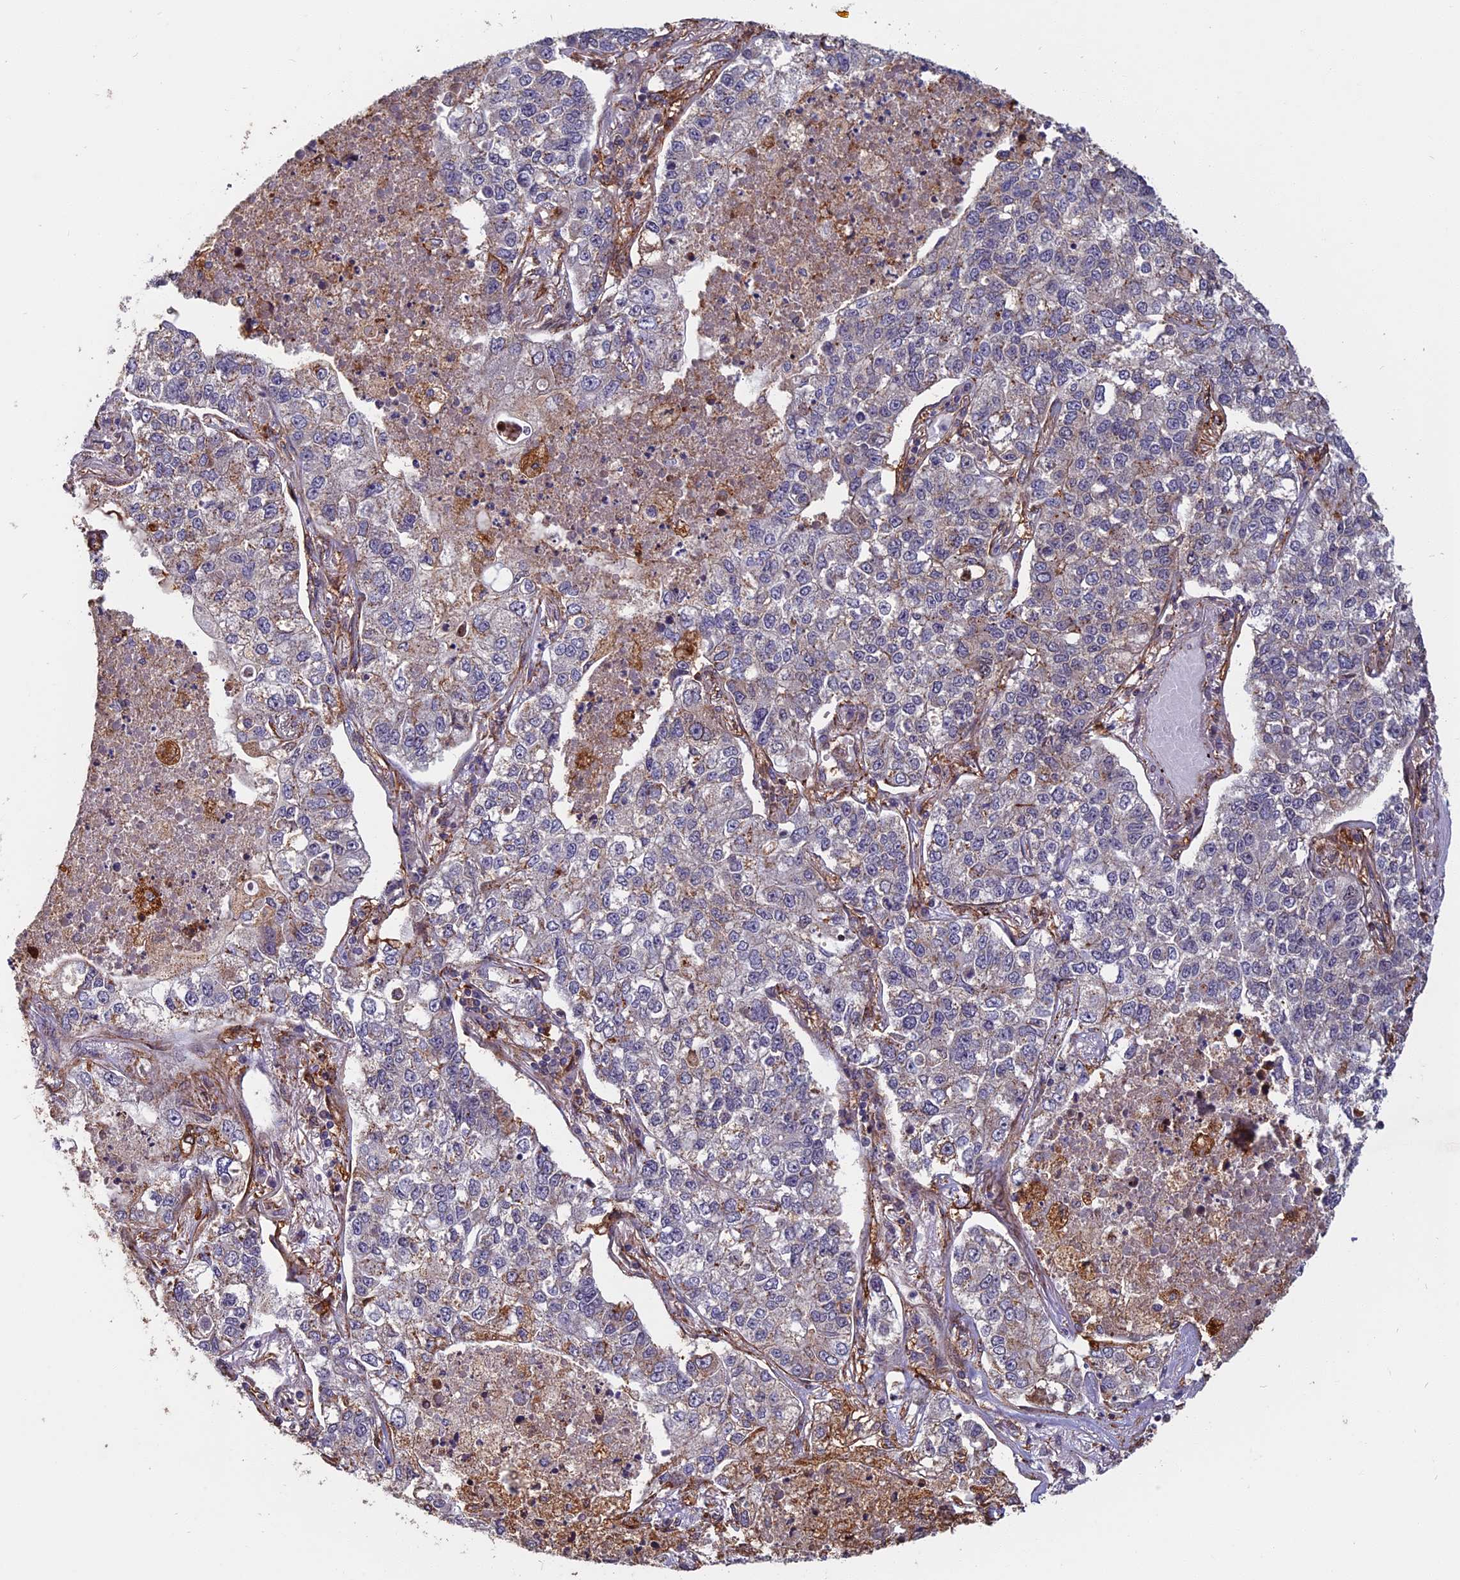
{"staining": {"intensity": "negative", "quantity": "none", "location": "none"}, "tissue": "lung cancer", "cell_type": "Tumor cells", "image_type": "cancer", "snomed": [{"axis": "morphology", "description": "Adenocarcinoma, NOS"}, {"axis": "topography", "description": "Lung"}], "caption": "Histopathology image shows no significant protein expression in tumor cells of adenocarcinoma (lung).", "gene": "SPG11", "patient": {"sex": "male", "age": 49}}